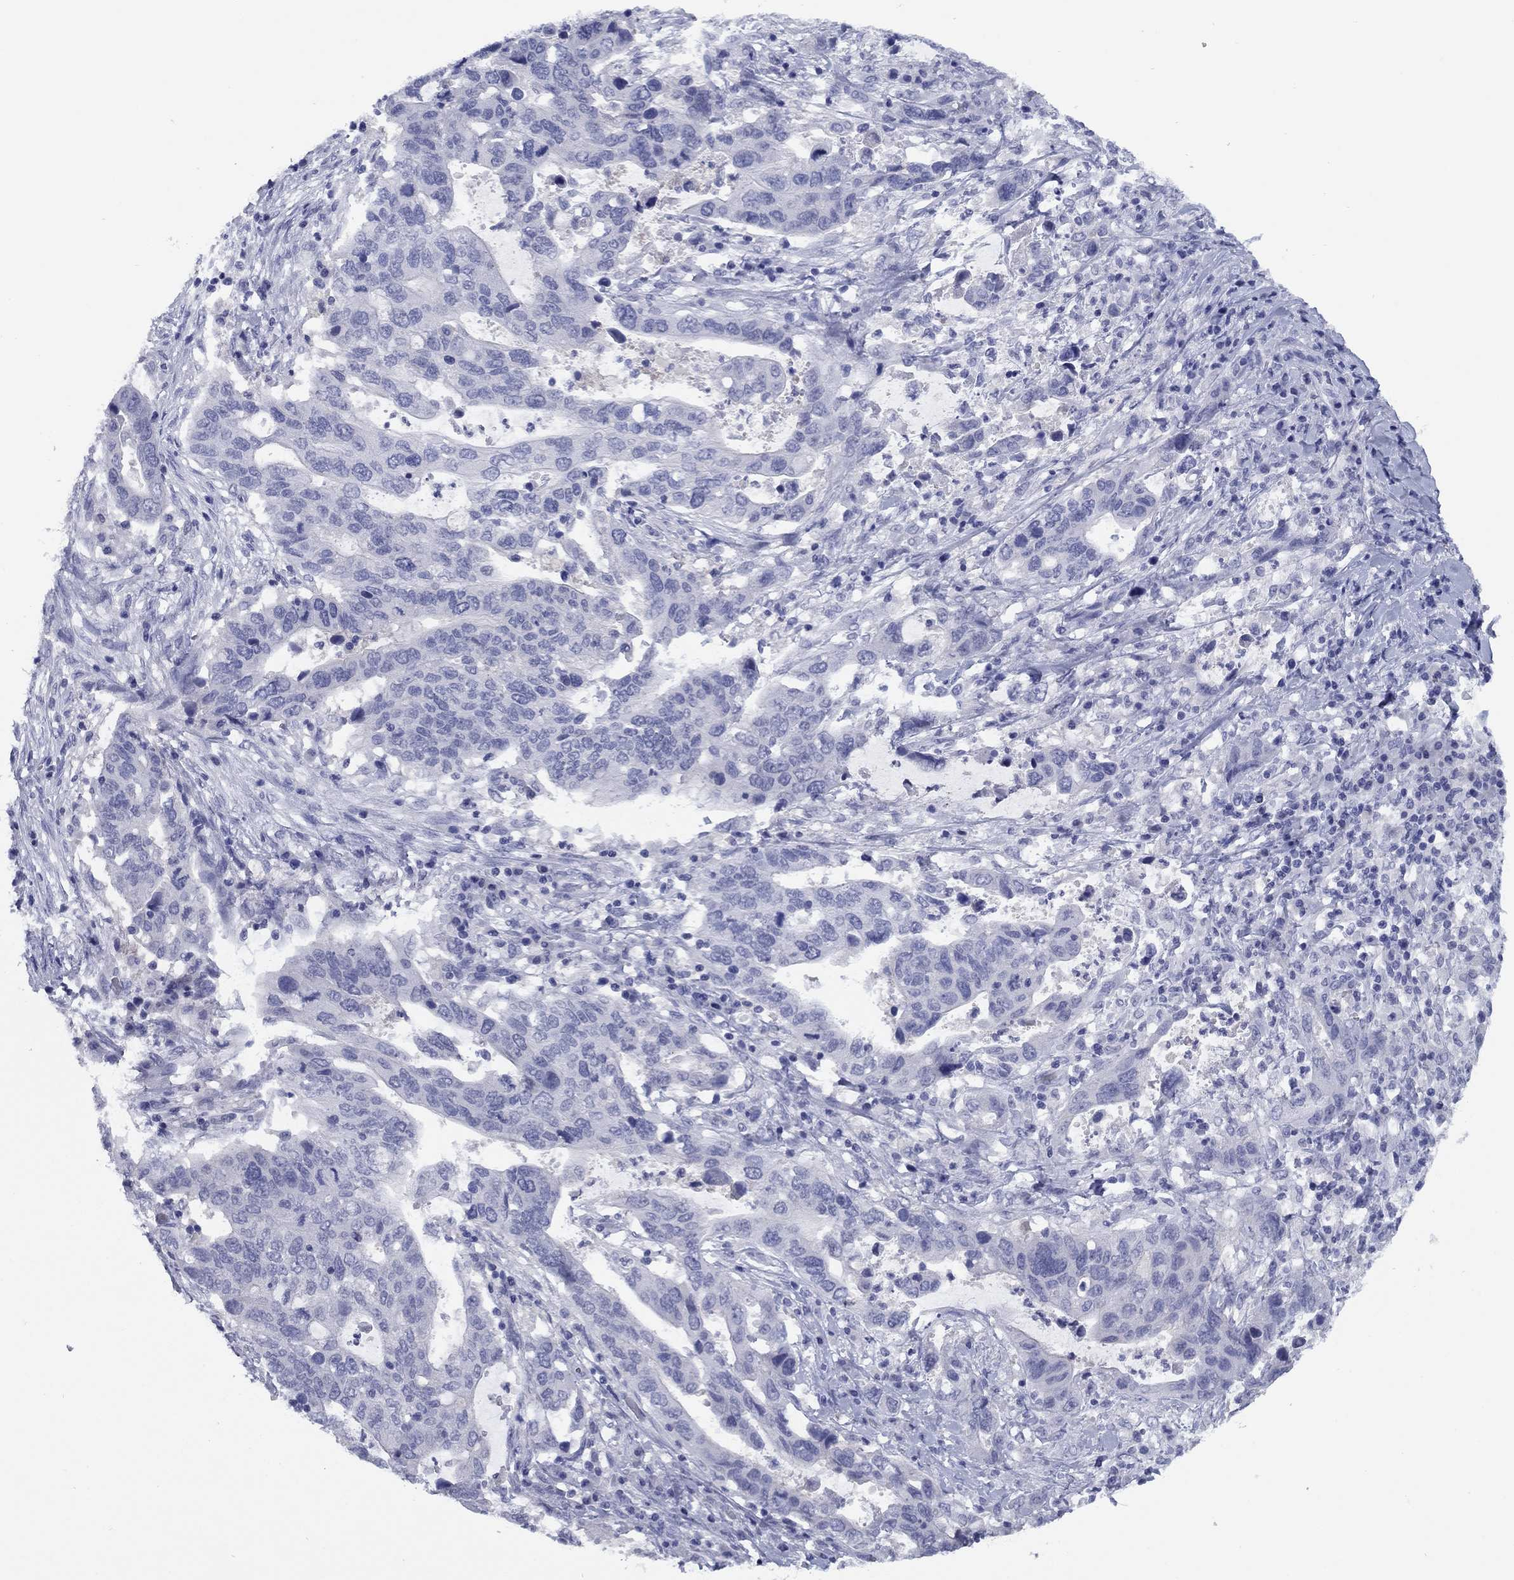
{"staining": {"intensity": "negative", "quantity": "none", "location": "none"}, "tissue": "stomach cancer", "cell_type": "Tumor cells", "image_type": "cancer", "snomed": [{"axis": "morphology", "description": "Adenocarcinoma, NOS"}, {"axis": "topography", "description": "Stomach"}], "caption": "Photomicrograph shows no significant protein expression in tumor cells of adenocarcinoma (stomach).", "gene": "NPPA", "patient": {"sex": "male", "age": 54}}